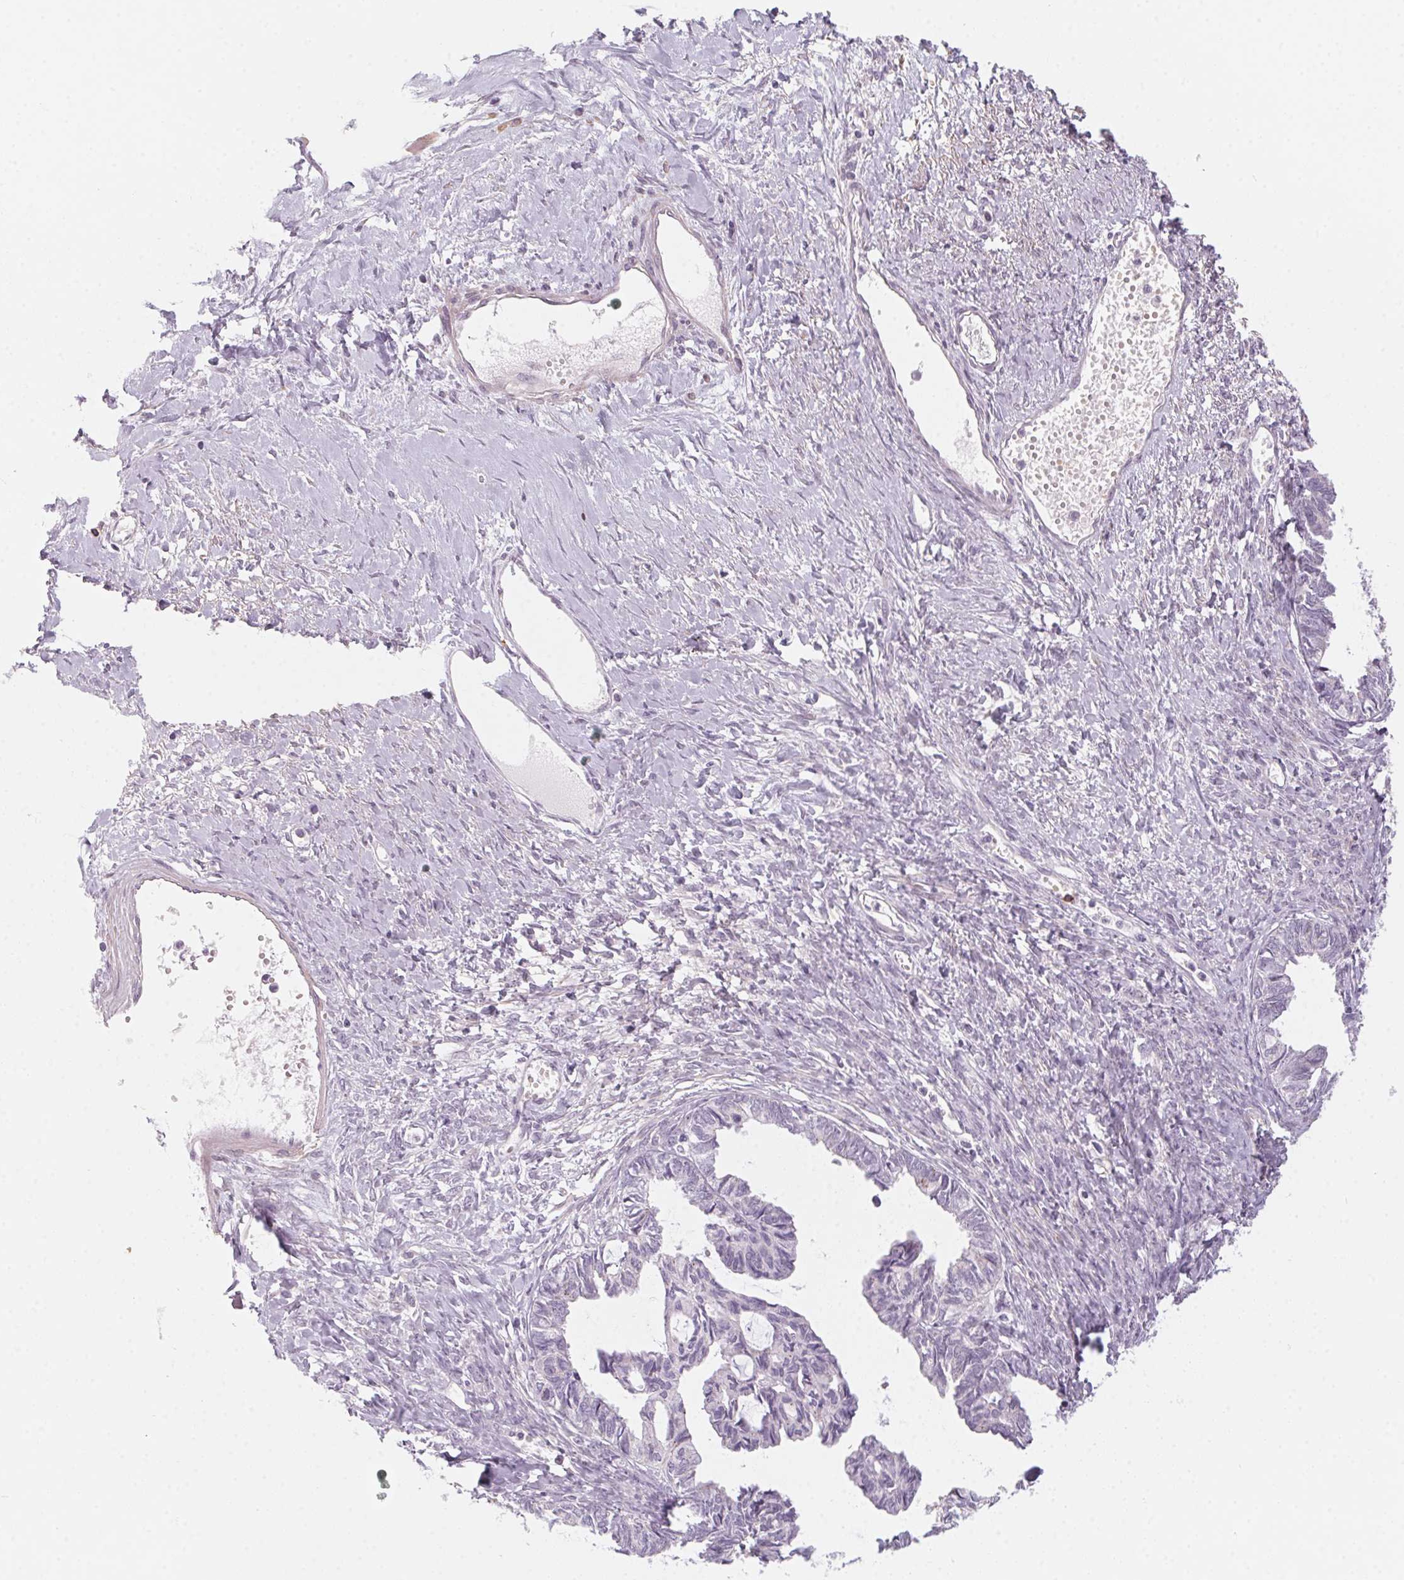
{"staining": {"intensity": "negative", "quantity": "none", "location": "none"}, "tissue": "ovarian cancer", "cell_type": "Tumor cells", "image_type": "cancer", "snomed": [{"axis": "morphology", "description": "Cystadenocarcinoma, mucinous, NOS"}, {"axis": "topography", "description": "Ovary"}], "caption": "Immunohistochemical staining of human ovarian cancer demonstrates no significant staining in tumor cells.", "gene": "PRPH", "patient": {"sex": "female", "age": 61}}